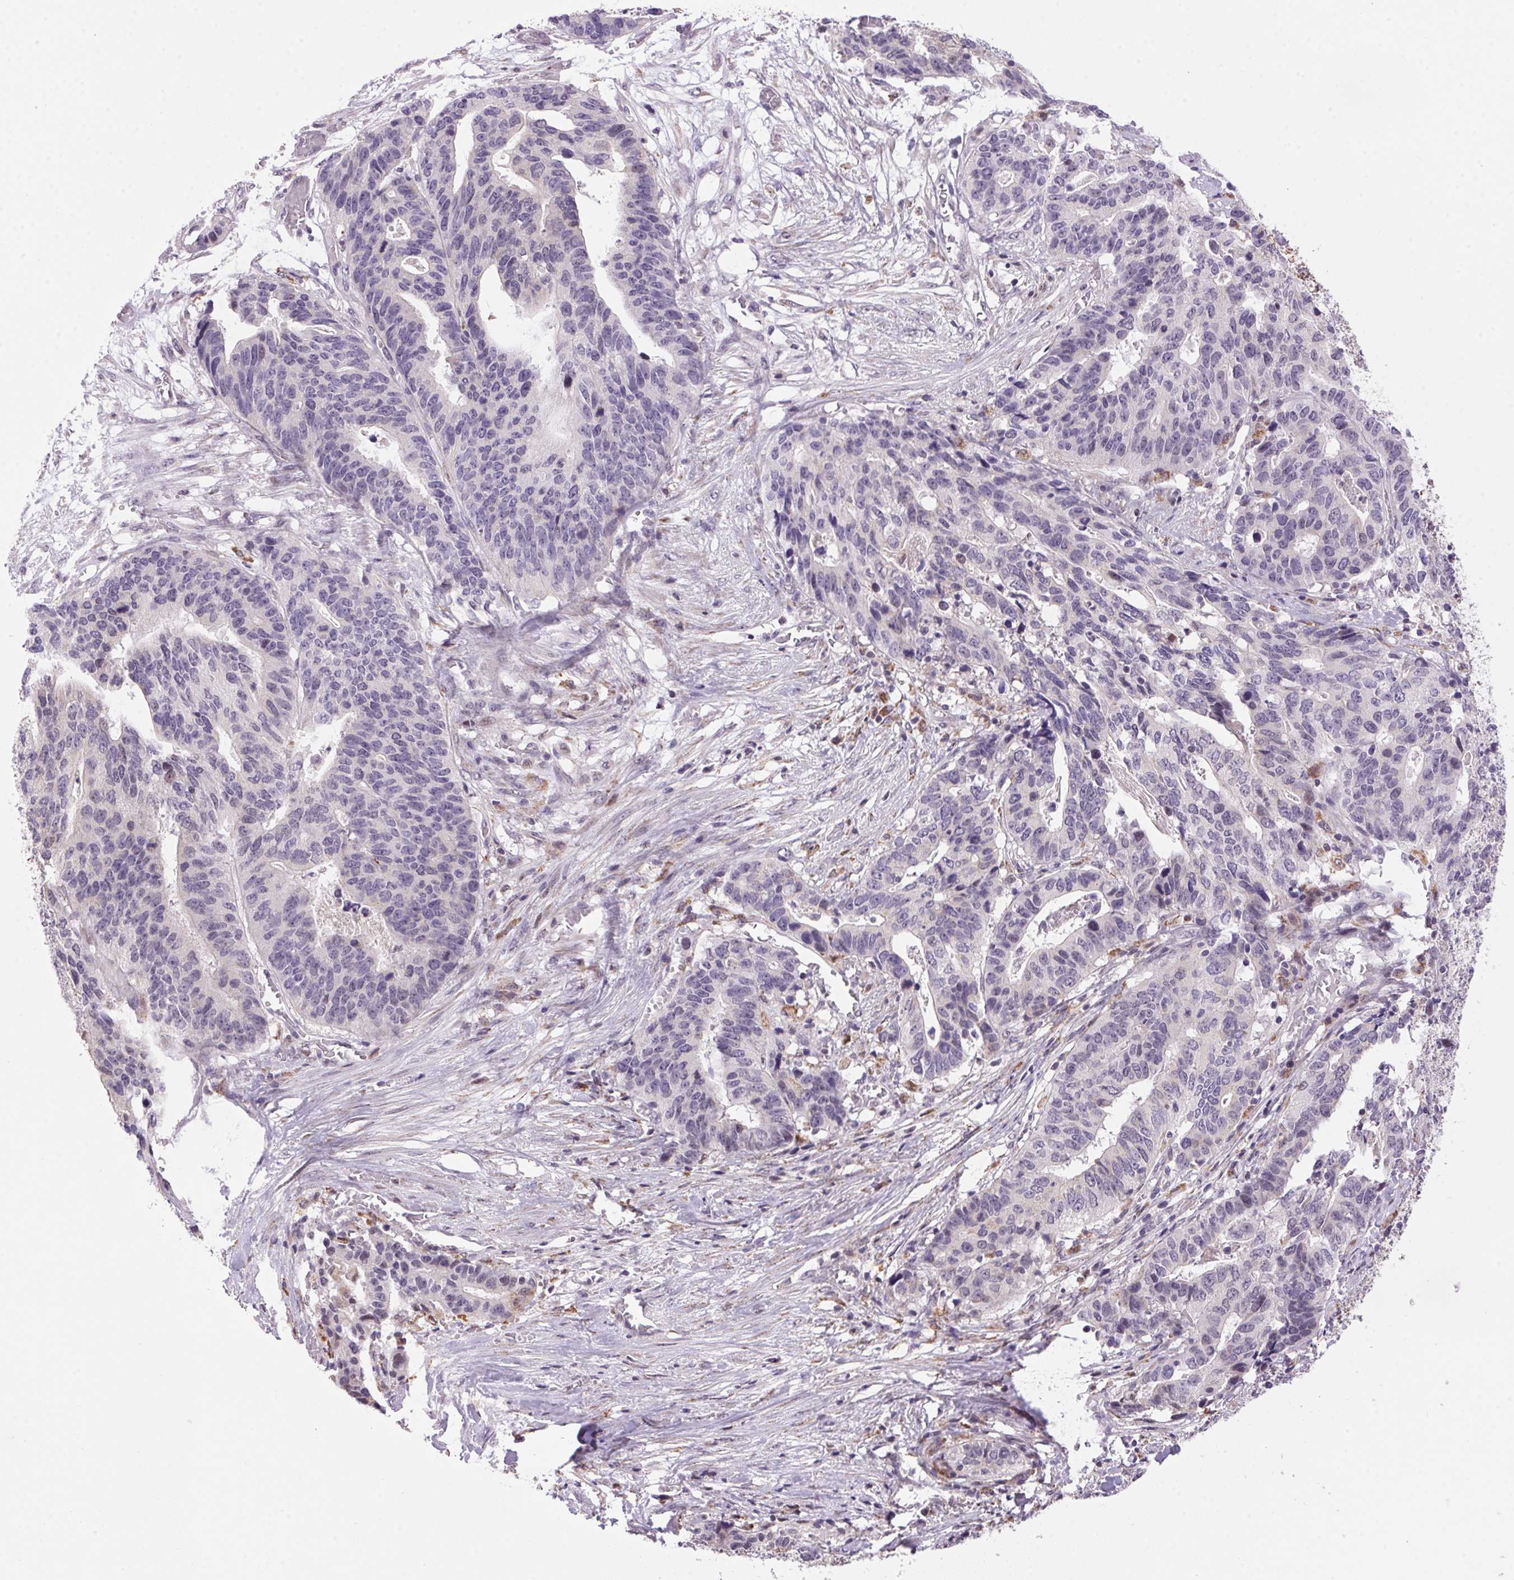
{"staining": {"intensity": "negative", "quantity": "none", "location": "none"}, "tissue": "stomach cancer", "cell_type": "Tumor cells", "image_type": "cancer", "snomed": [{"axis": "morphology", "description": "Adenocarcinoma, NOS"}, {"axis": "topography", "description": "Stomach, upper"}], "caption": "An image of human adenocarcinoma (stomach) is negative for staining in tumor cells.", "gene": "AKR1E2", "patient": {"sex": "female", "age": 67}}